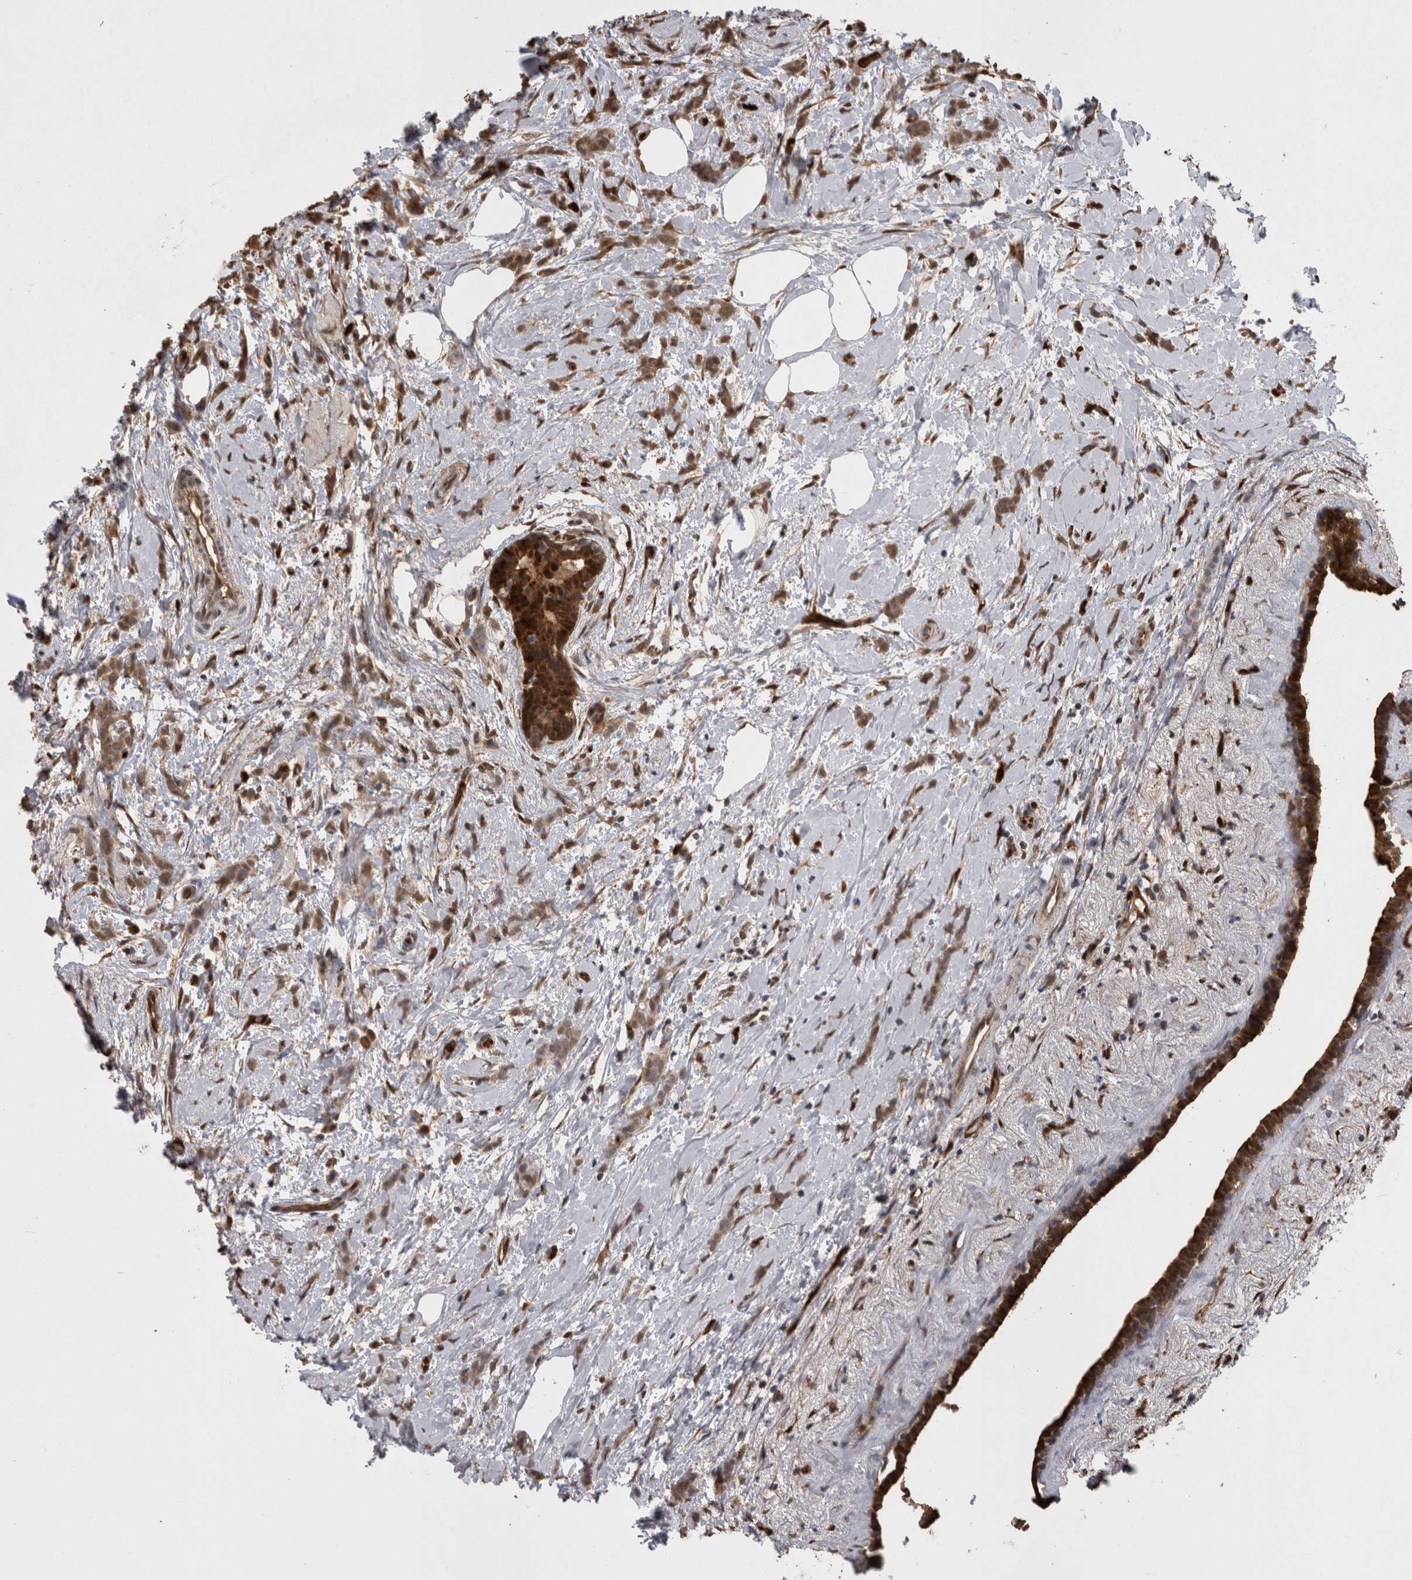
{"staining": {"intensity": "moderate", "quantity": ">75%", "location": "cytoplasmic/membranous,nuclear"}, "tissue": "breast cancer", "cell_type": "Tumor cells", "image_type": "cancer", "snomed": [{"axis": "morphology", "description": "Lobular carcinoma, in situ"}, {"axis": "morphology", "description": "Lobular carcinoma"}, {"axis": "topography", "description": "Breast"}], "caption": "This histopathology image demonstrates breast cancer (lobular carcinoma) stained with immunohistochemistry to label a protein in brown. The cytoplasmic/membranous and nuclear of tumor cells show moderate positivity for the protein. Nuclei are counter-stained blue.", "gene": "LXN", "patient": {"sex": "female", "age": 41}}